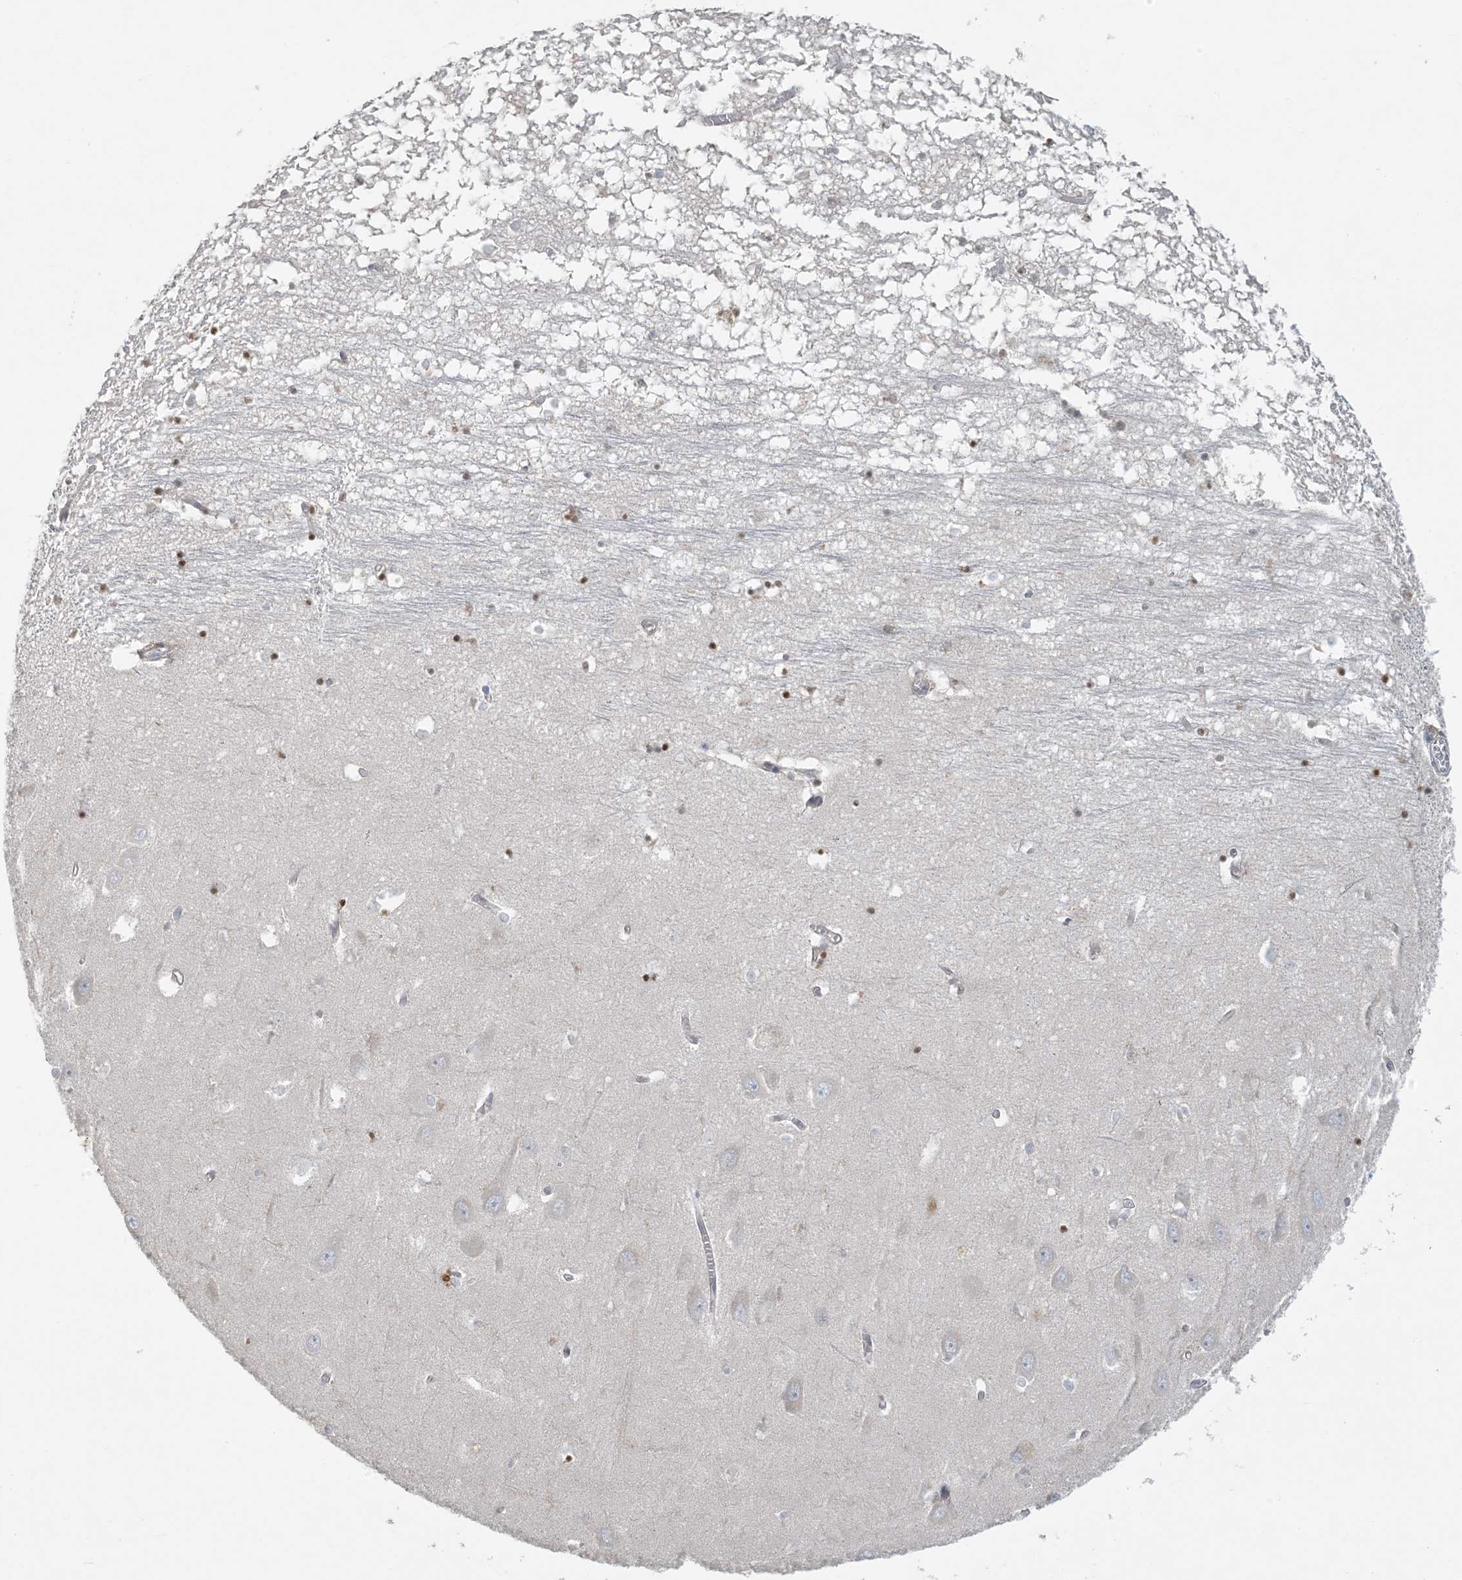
{"staining": {"intensity": "weak", "quantity": "25%-75%", "location": "nuclear"}, "tissue": "hippocampus", "cell_type": "Glial cells", "image_type": "normal", "snomed": [{"axis": "morphology", "description": "Normal tissue, NOS"}, {"axis": "topography", "description": "Hippocampus"}], "caption": "This is a histology image of IHC staining of normal hippocampus, which shows weak positivity in the nuclear of glial cells.", "gene": "HACL1", "patient": {"sex": "male", "age": 70}}